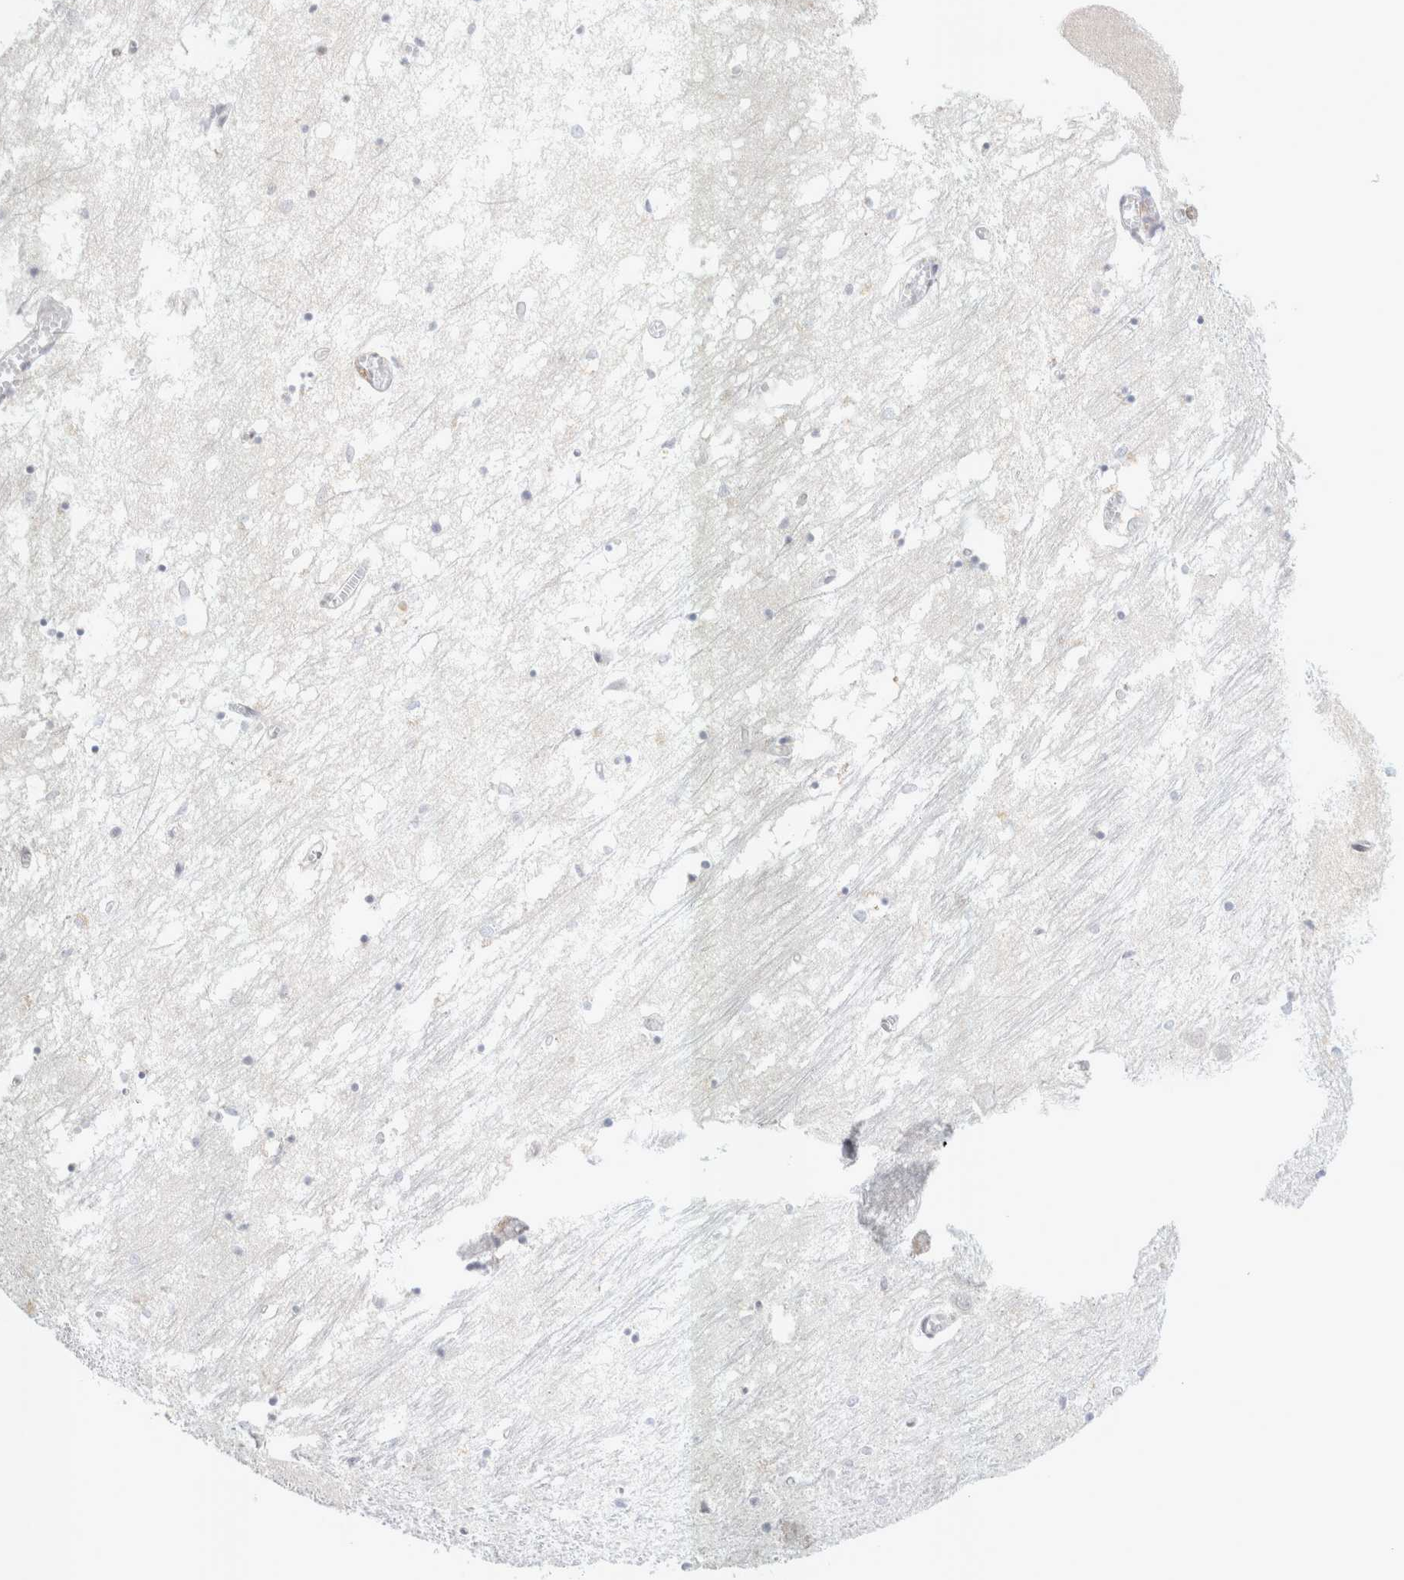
{"staining": {"intensity": "moderate", "quantity": "<25%", "location": "nuclear"}, "tissue": "hippocampus", "cell_type": "Glial cells", "image_type": "normal", "snomed": [{"axis": "morphology", "description": "Normal tissue, NOS"}, {"axis": "topography", "description": "Hippocampus"}], "caption": "Immunohistochemistry micrograph of unremarkable human hippocampus stained for a protein (brown), which reveals low levels of moderate nuclear positivity in approximately <25% of glial cells.", "gene": "TRMT12", "patient": {"sex": "male", "age": 70}}